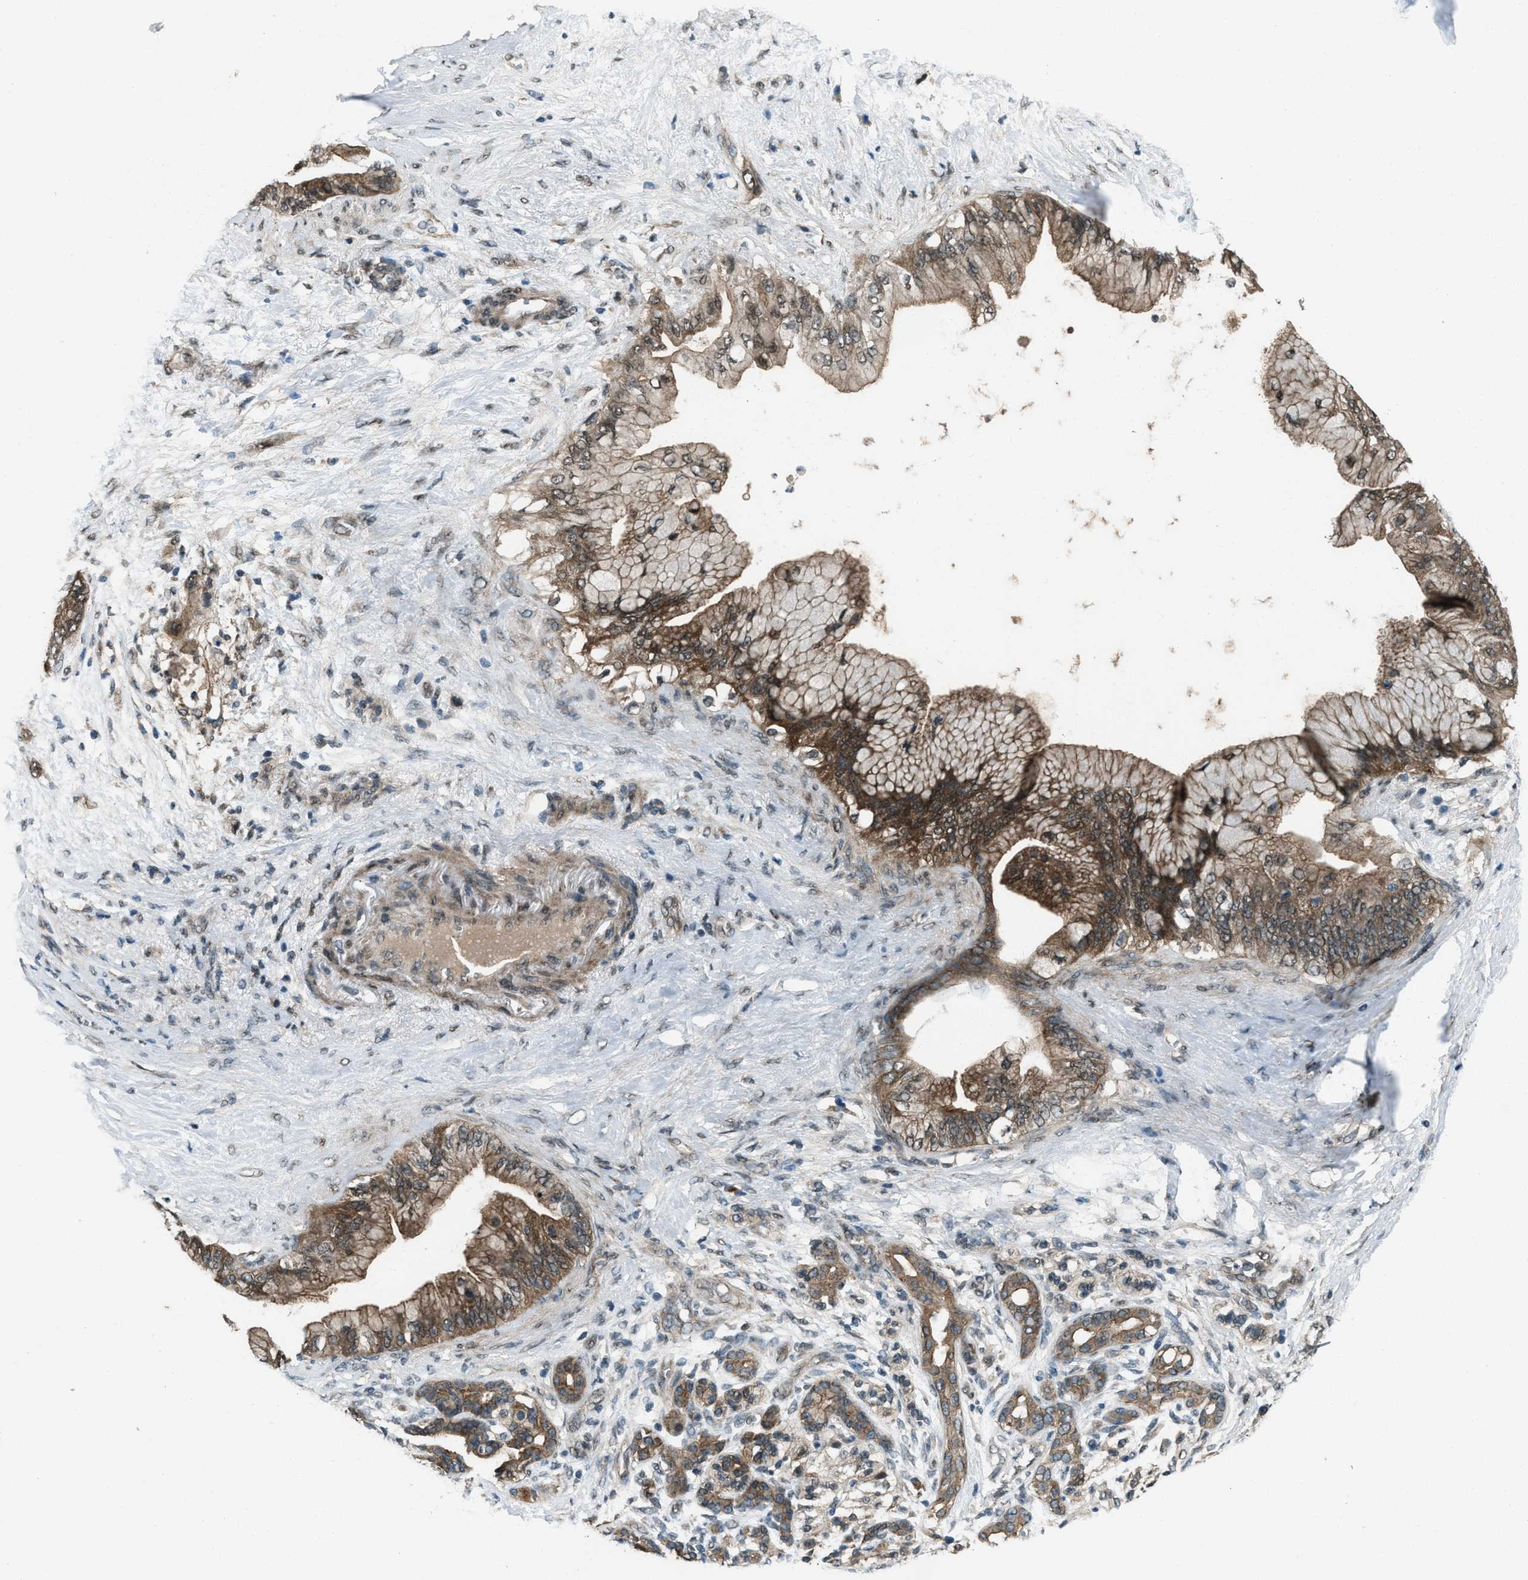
{"staining": {"intensity": "moderate", "quantity": ">75%", "location": "cytoplasmic/membranous"}, "tissue": "pancreatic cancer", "cell_type": "Tumor cells", "image_type": "cancer", "snomed": [{"axis": "morphology", "description": "Adenocarcinoma, NOS"}, {"axis": "topography", "description": "Pancreas"}], "caption": "An image of pancreatic cancer stained for a protein shows moderate cytoplasmic/membranous brown staining in tumor cells.", "gene": "SVIL", "patient": {"sex": "male", "age": 59}}